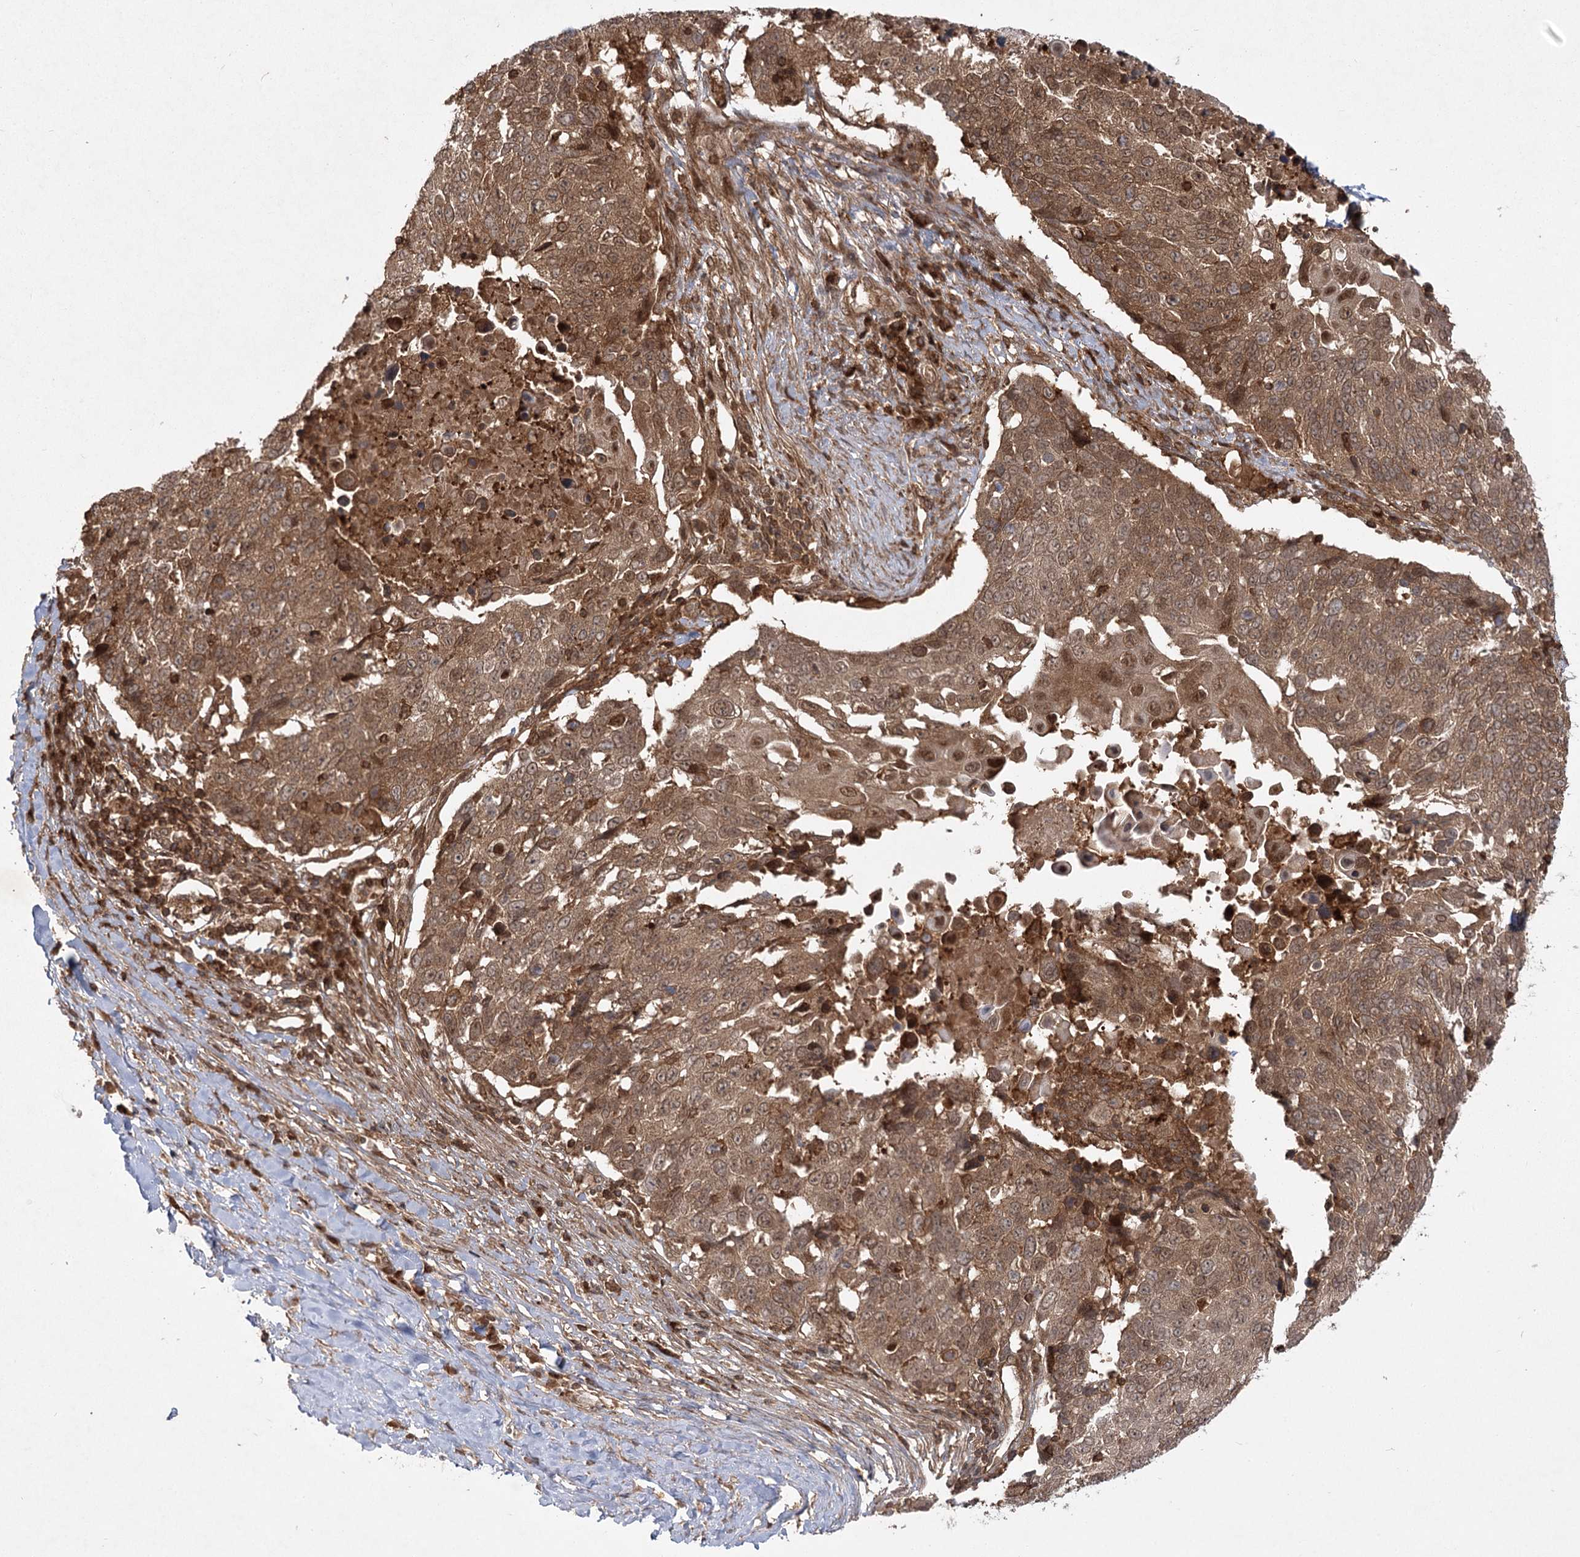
{"staining": {"intensity": "moderate", "quantity": ">75%", "location": "cytoplasmic/membranous,nuclear"}, "tissue": "lung cancer", "cell_type": "Tumor cells", "image_type": "cancer", "snomed": [{"axis": "morphology", "description": "Squamous cell carcinoma, NOS"}, {"axis": "topography", "description": "Lung"}], "caption": "Immunohistochemical staining of lung squamous cell carcinoma demonstrates moderate cytoplasmic/membranous and nuclear protein staining in approximately >75% of tumor cells.", "gene": "MDFIC", "patient": {"sex": "male", "age": 66}}